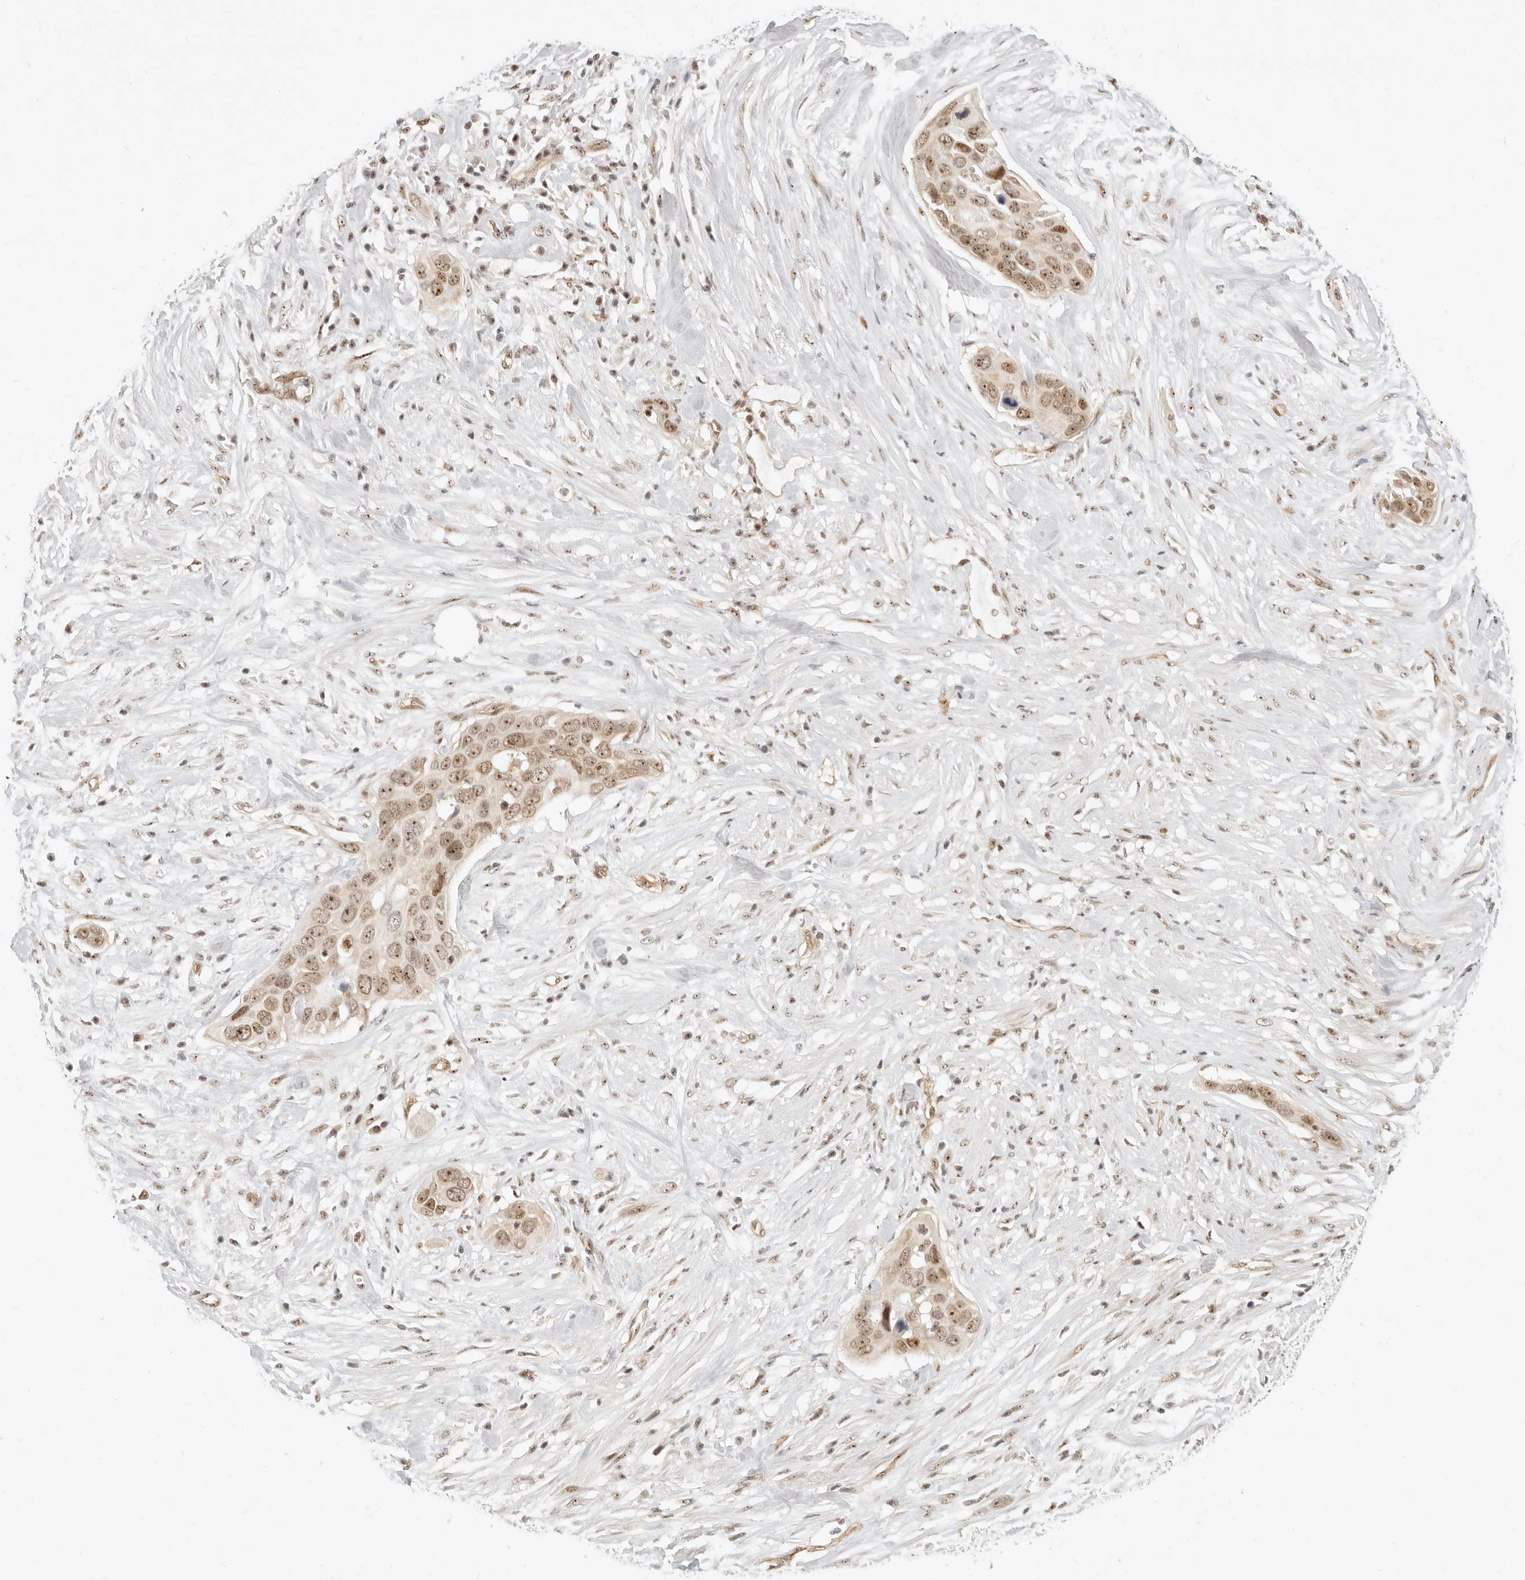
{"staining": {"intensity": "moderate", "quantity": ">75%", "location": "nuclear"}, "tissue": "pancreatic cancer", "cell_type": "Tumor cells", "image_type": "cancer", "snomed": [{"axis": "morphology", "description": "Adenocarcinoma, NOS"}, {"axis": "topography", "description": "Pancreas"}], "caption": "A medium amount of moderate nuclear expression is seen in approximately >75% of tumor cells in pancreatic cancer tissue.", "gene": "BAP1", "patient": {"sex": "female", "age": 60}}